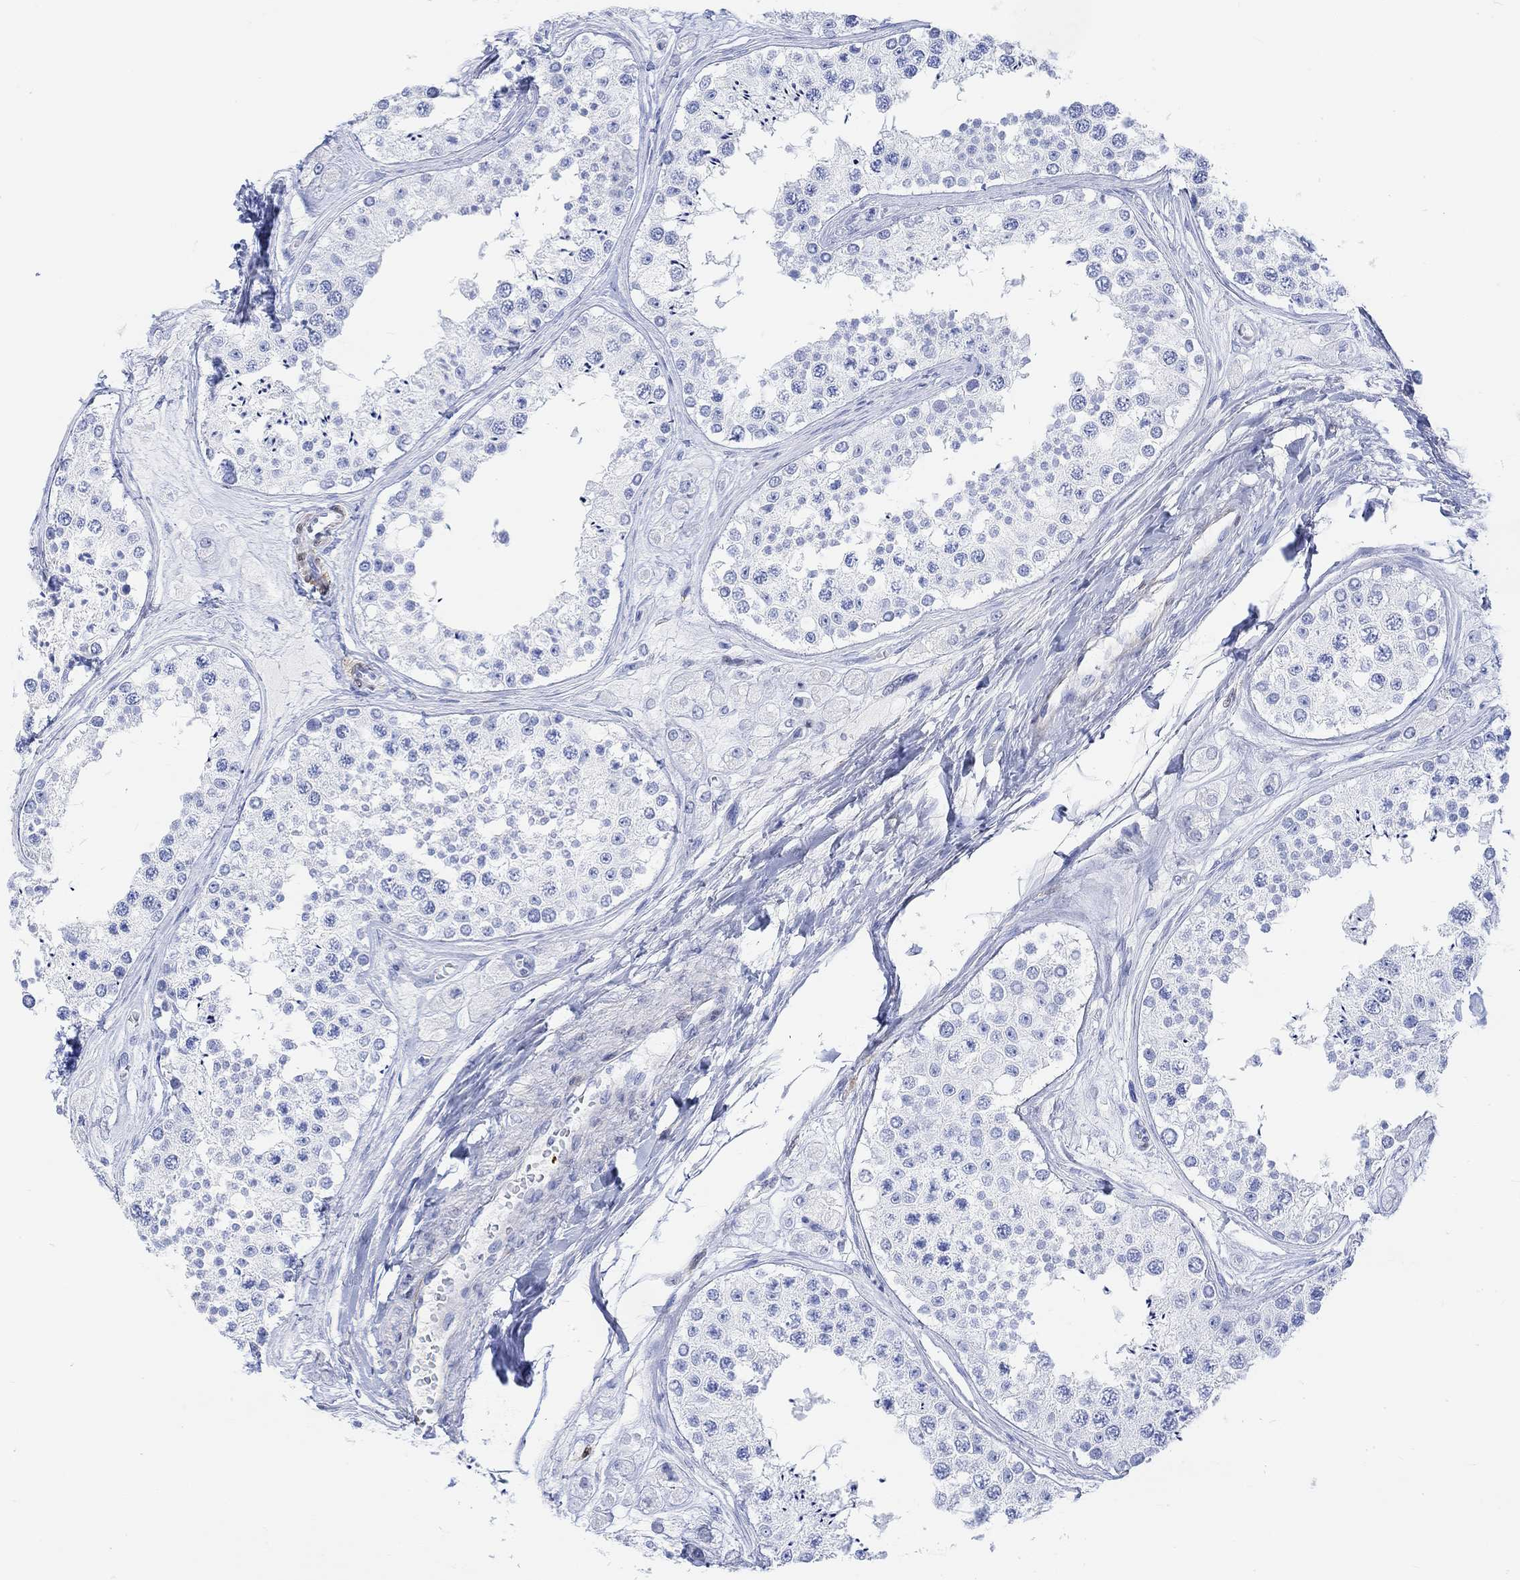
{"staining": {"intensity": "negative", "quantity": "none", "location": "none"}, "tissue": "testis", "cell_type": "Cells in seminiferous ducts", "image_type": "normal", "snomed": [{"axis": "morphology", "description": "Normal tissue, NOS"}, {"axis": "topography", "description": "Testis"}], "caption": "DAB immunohistochemical staining of unremarkable human testis displays no significant positivity in cells in seminiferous ducts.", "gene": "TPPP3", "patient": {"sex": "male", "age": 25}}